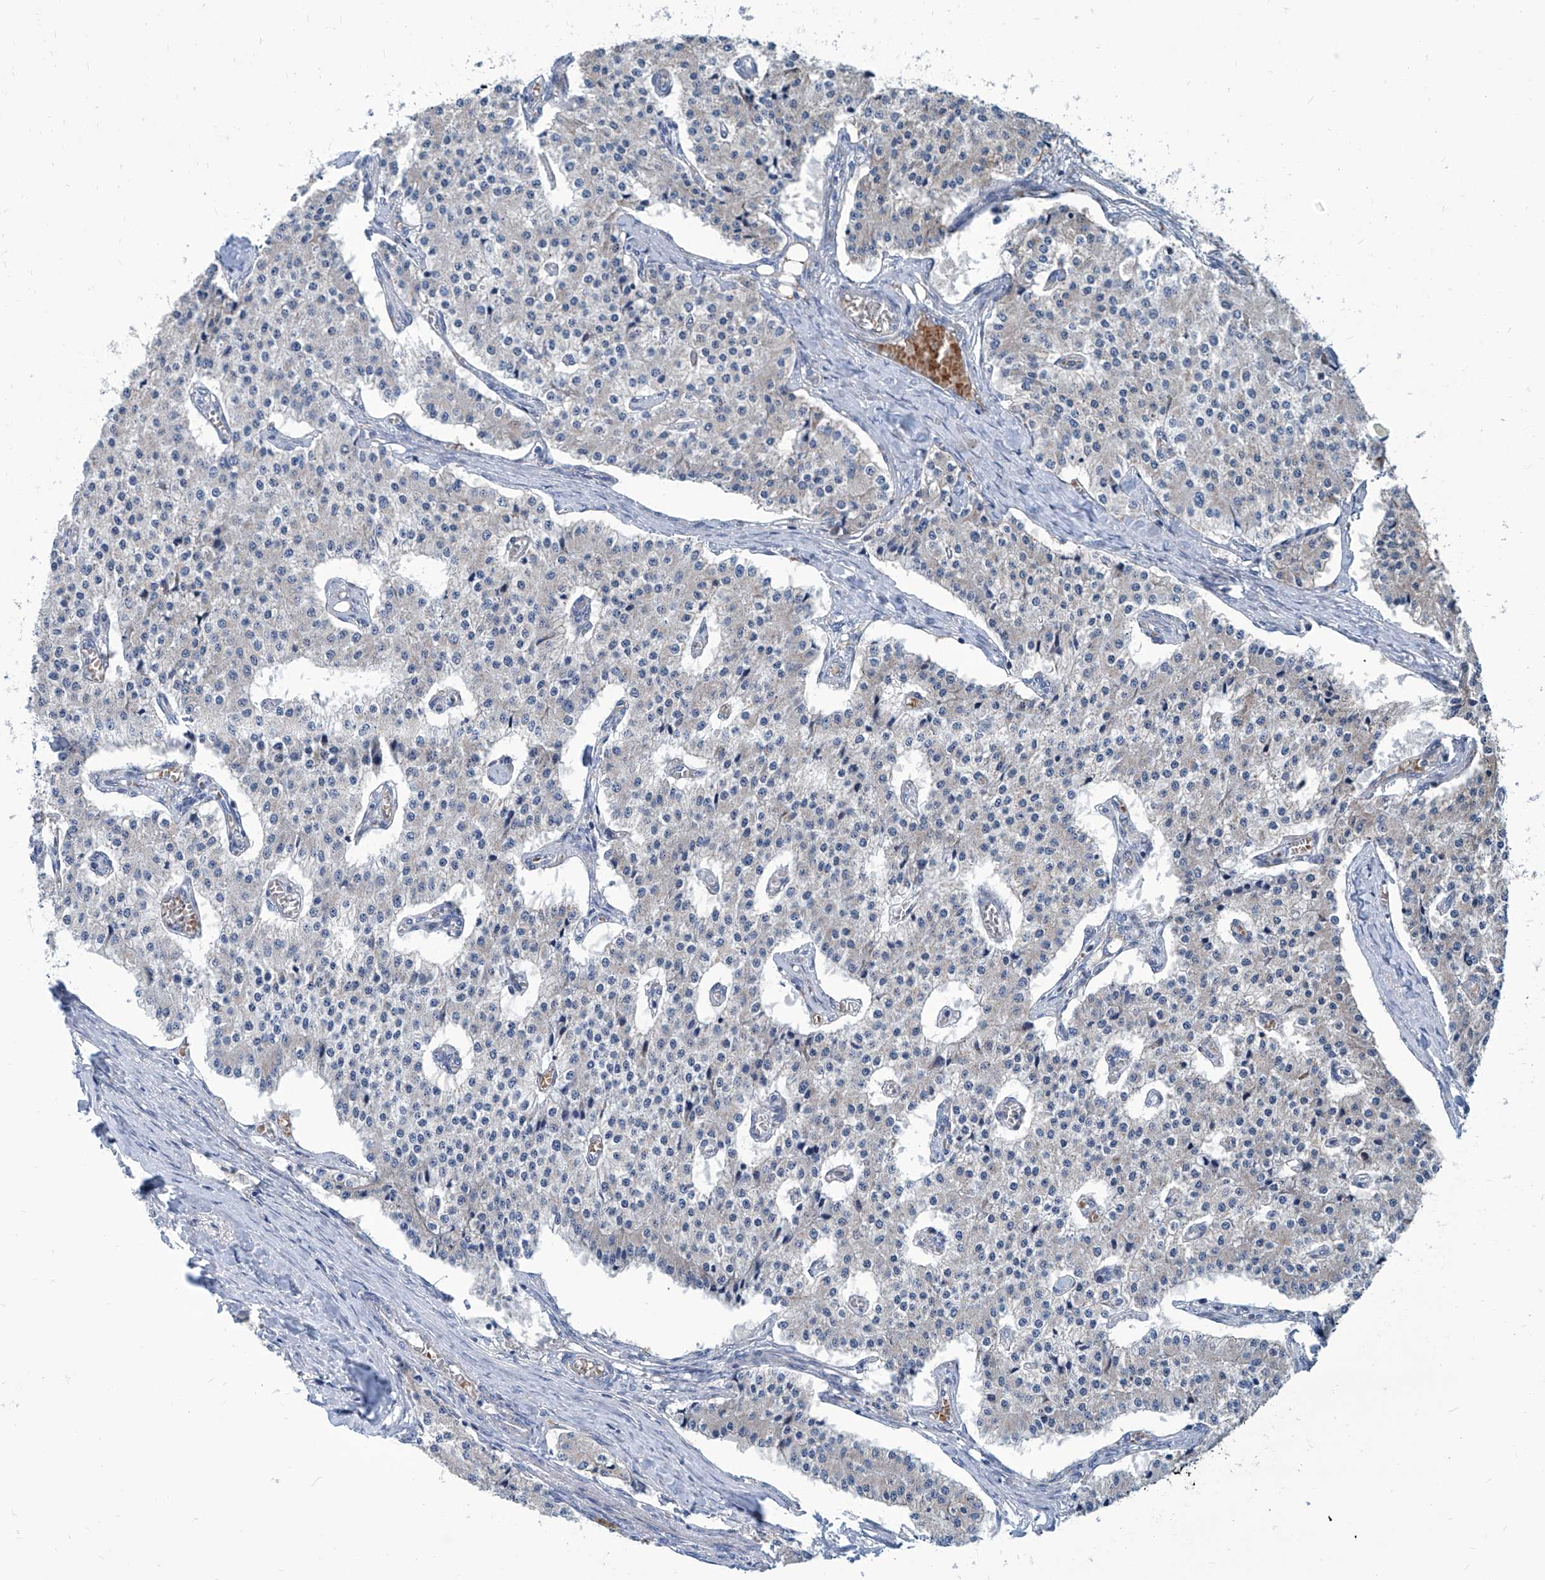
{"staining": {"intensity": "negative", "quantity": "none", "location": "none"}, "tissue": "carcinoid", "cell_type": "Tumor cells", "image_type": "cancer", "snomed": [{"axis": "morphology", "description": "Carcinoid, malignant, NOS"}, {"axis": "topography", "description": "Colon"}], "caption": "This is a photomicrograph of IHC staining of malignant carcinoid, which shows no expression in tumor cells. (DAB IHC visualized using brightfield microscopy, high magnification).", "gene": "USP48", "patient": {"sex": "female", "age": 52}}